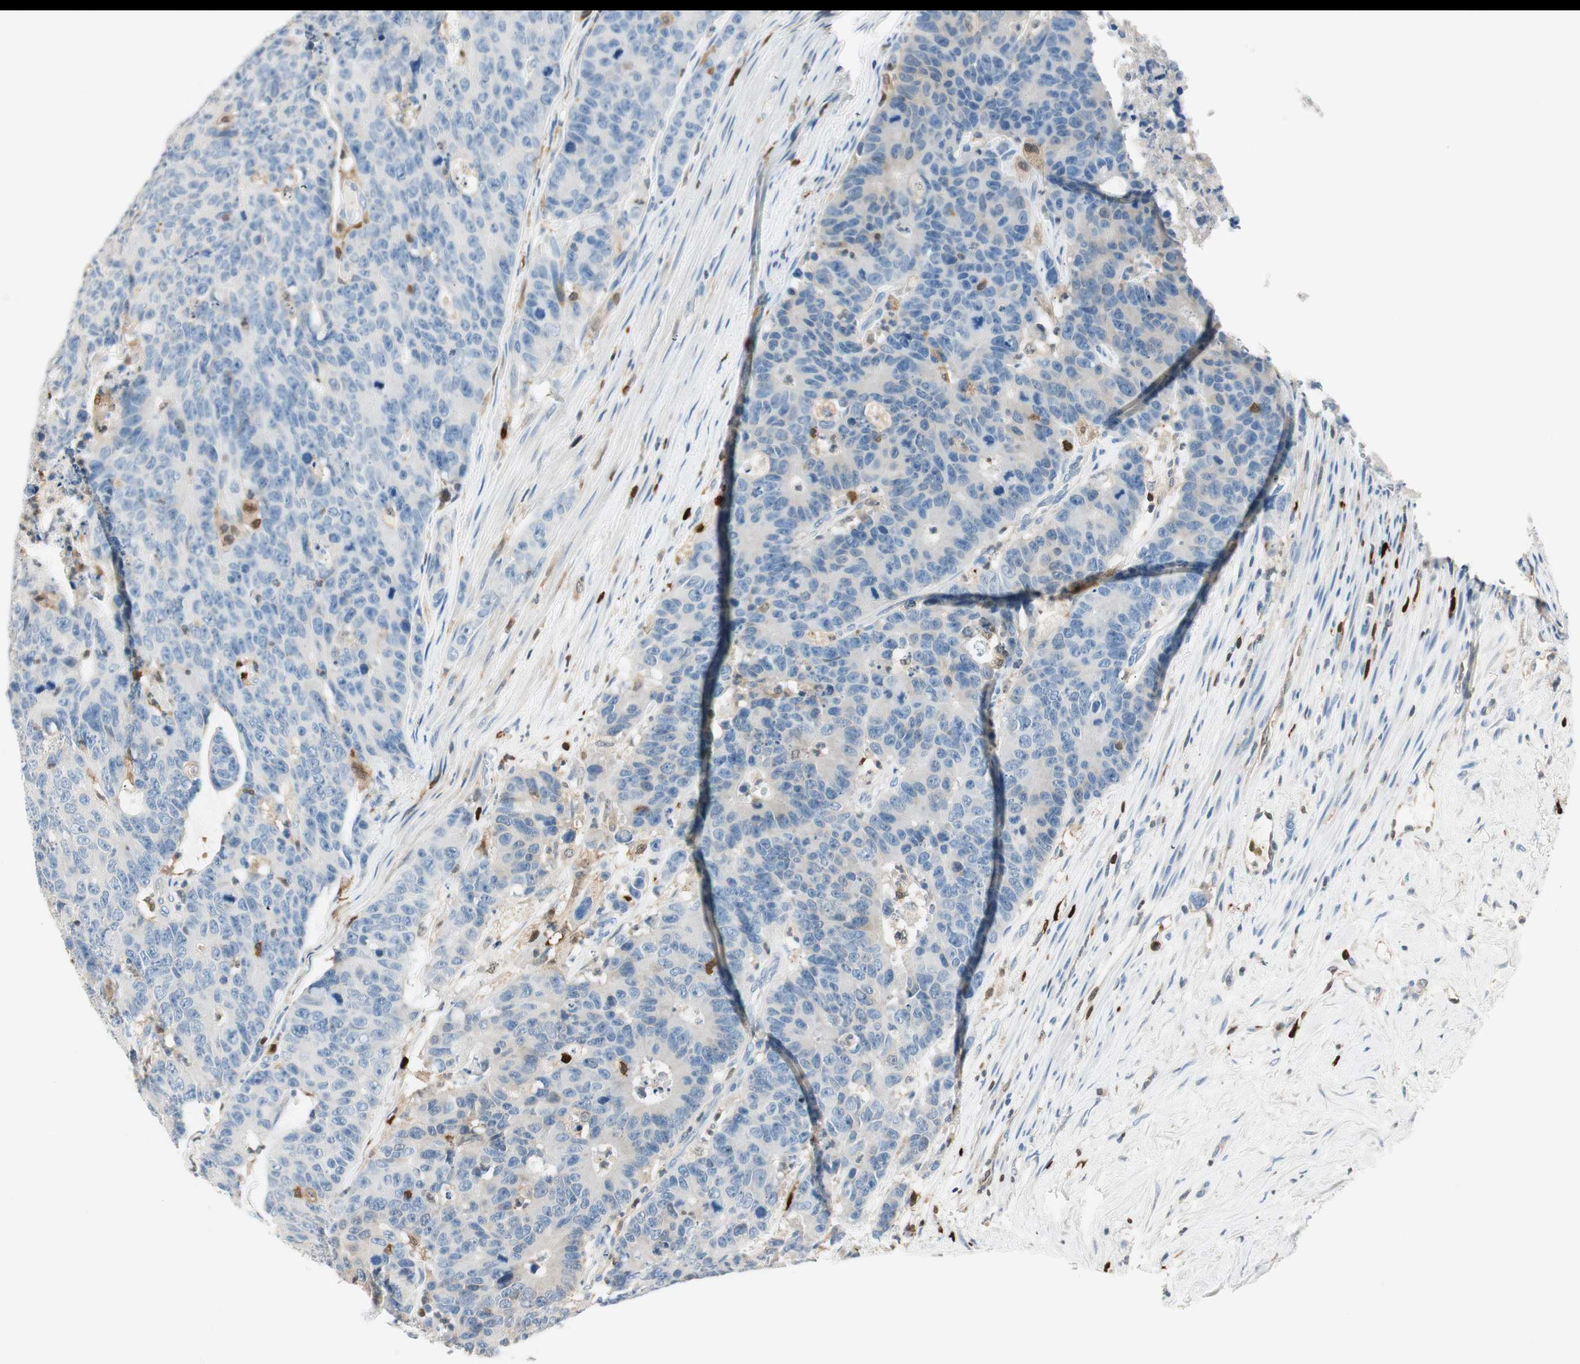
{"staining": {"intensity": "negative", "quantity": "none", "location": "none"}, "tissue": "colorectal cancer", "cell_type": "Tumor cells", "image_type": "cancer", "snomed": [{"axis": "morphology", "description": "Adenocarcinoma, NOS"}, {"axis": "topography", "description": "Colon"}], "caption": "Immunohistochemistry (IHC) micrograph of adenocarcinoma (colorectal) stained for a protein (brown), which shows no positivity in tumor cells.", "gene": "COTL1", "patient": {"sex": "female", "age": 86}}